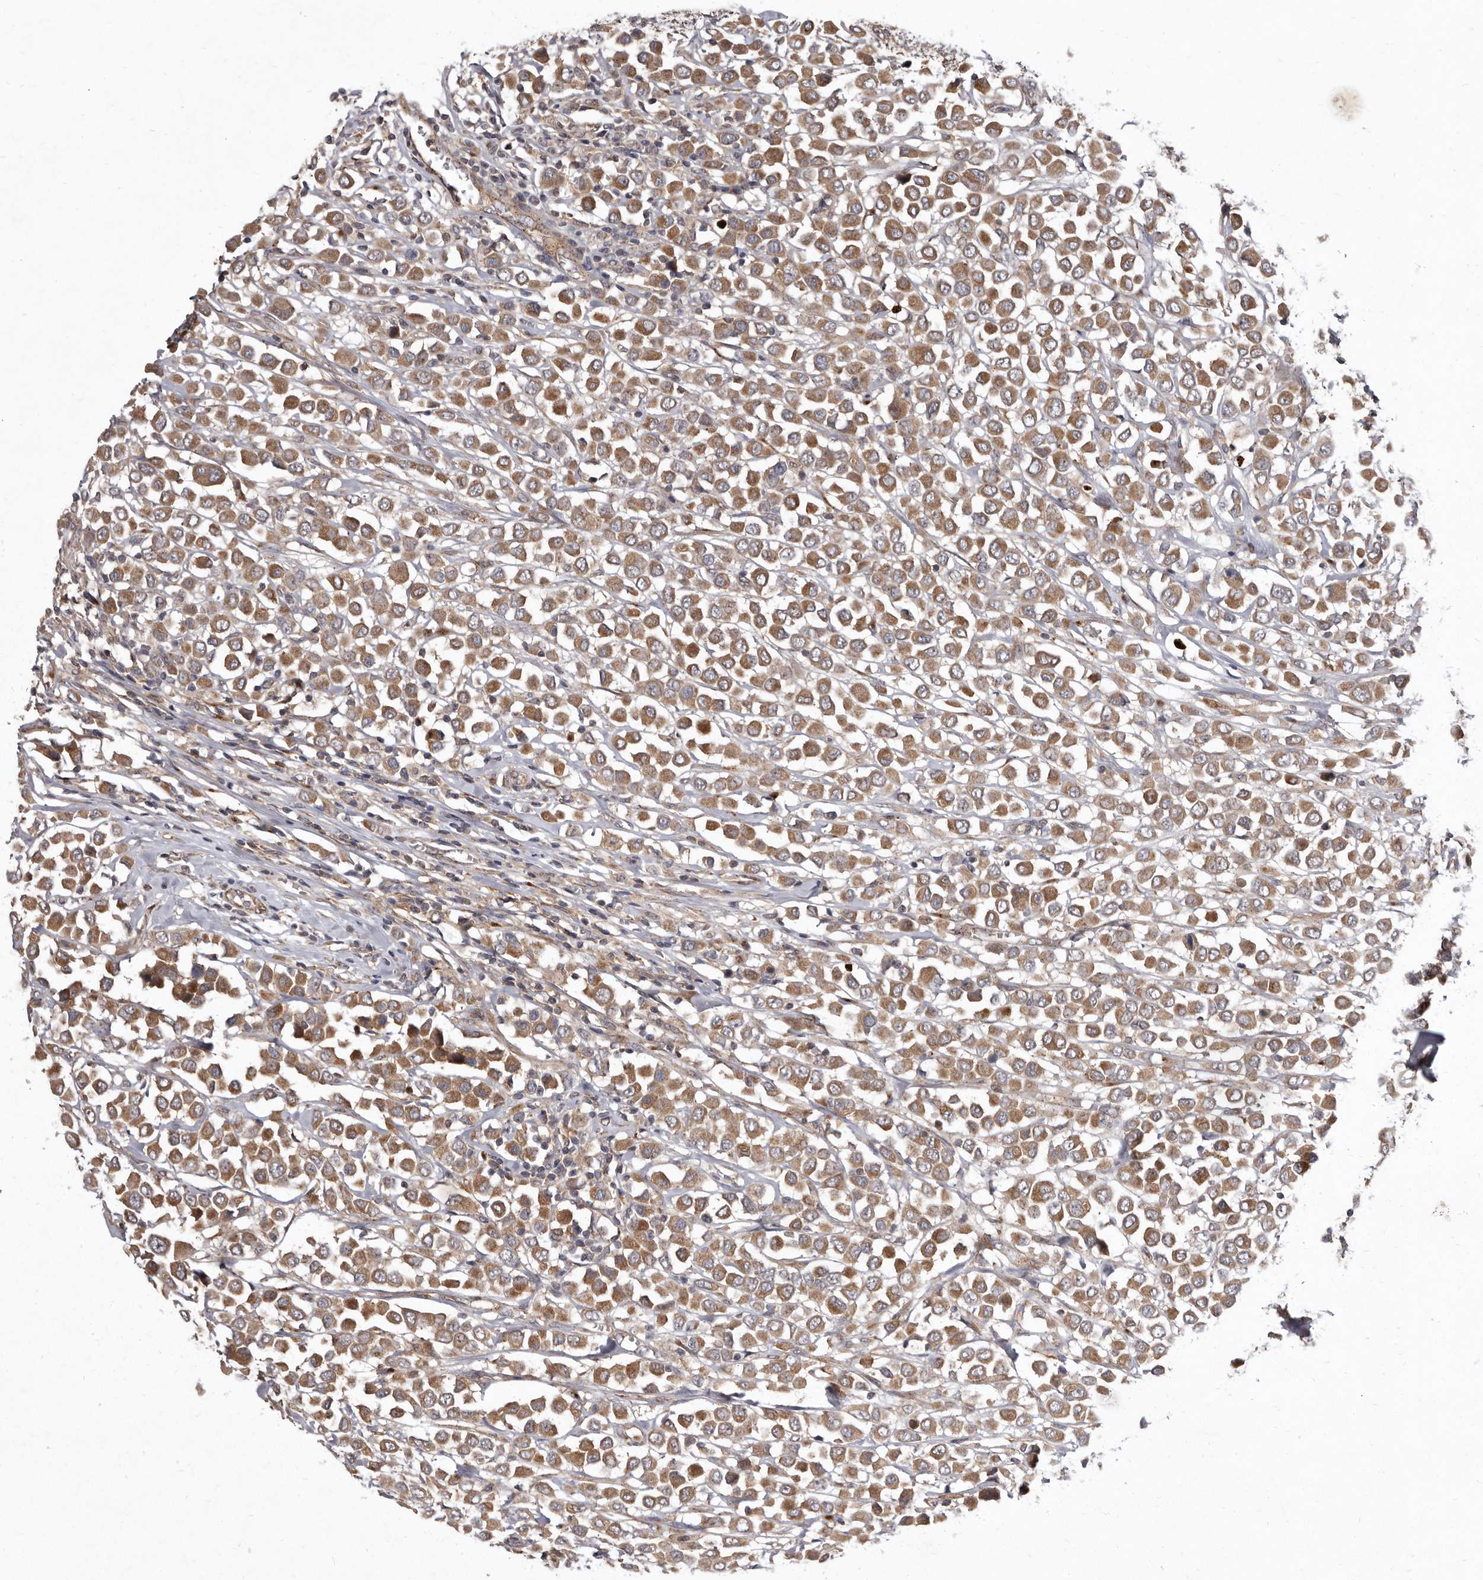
{"staining": {"intensity": "moderate", "quantity": ">75%", "location": "cytoplasmic/membranous"}, "tissue": "breast cancer", "cell_type": "Tumor cells", "image_type": "cancer", "snomed": [{"axis": "morphology", "description": "Duct carcinoma"}, {"axis": "topography", "description": "Breast"}], "caption": "Intraductal carcinoma (breast) stained with a brown dye shows moderate cytoplasmic/membranous positive staining in approximately >75% of tumor cells.", "gene": "FLAD1", "patient": {"sex": "female", "age": 61}}